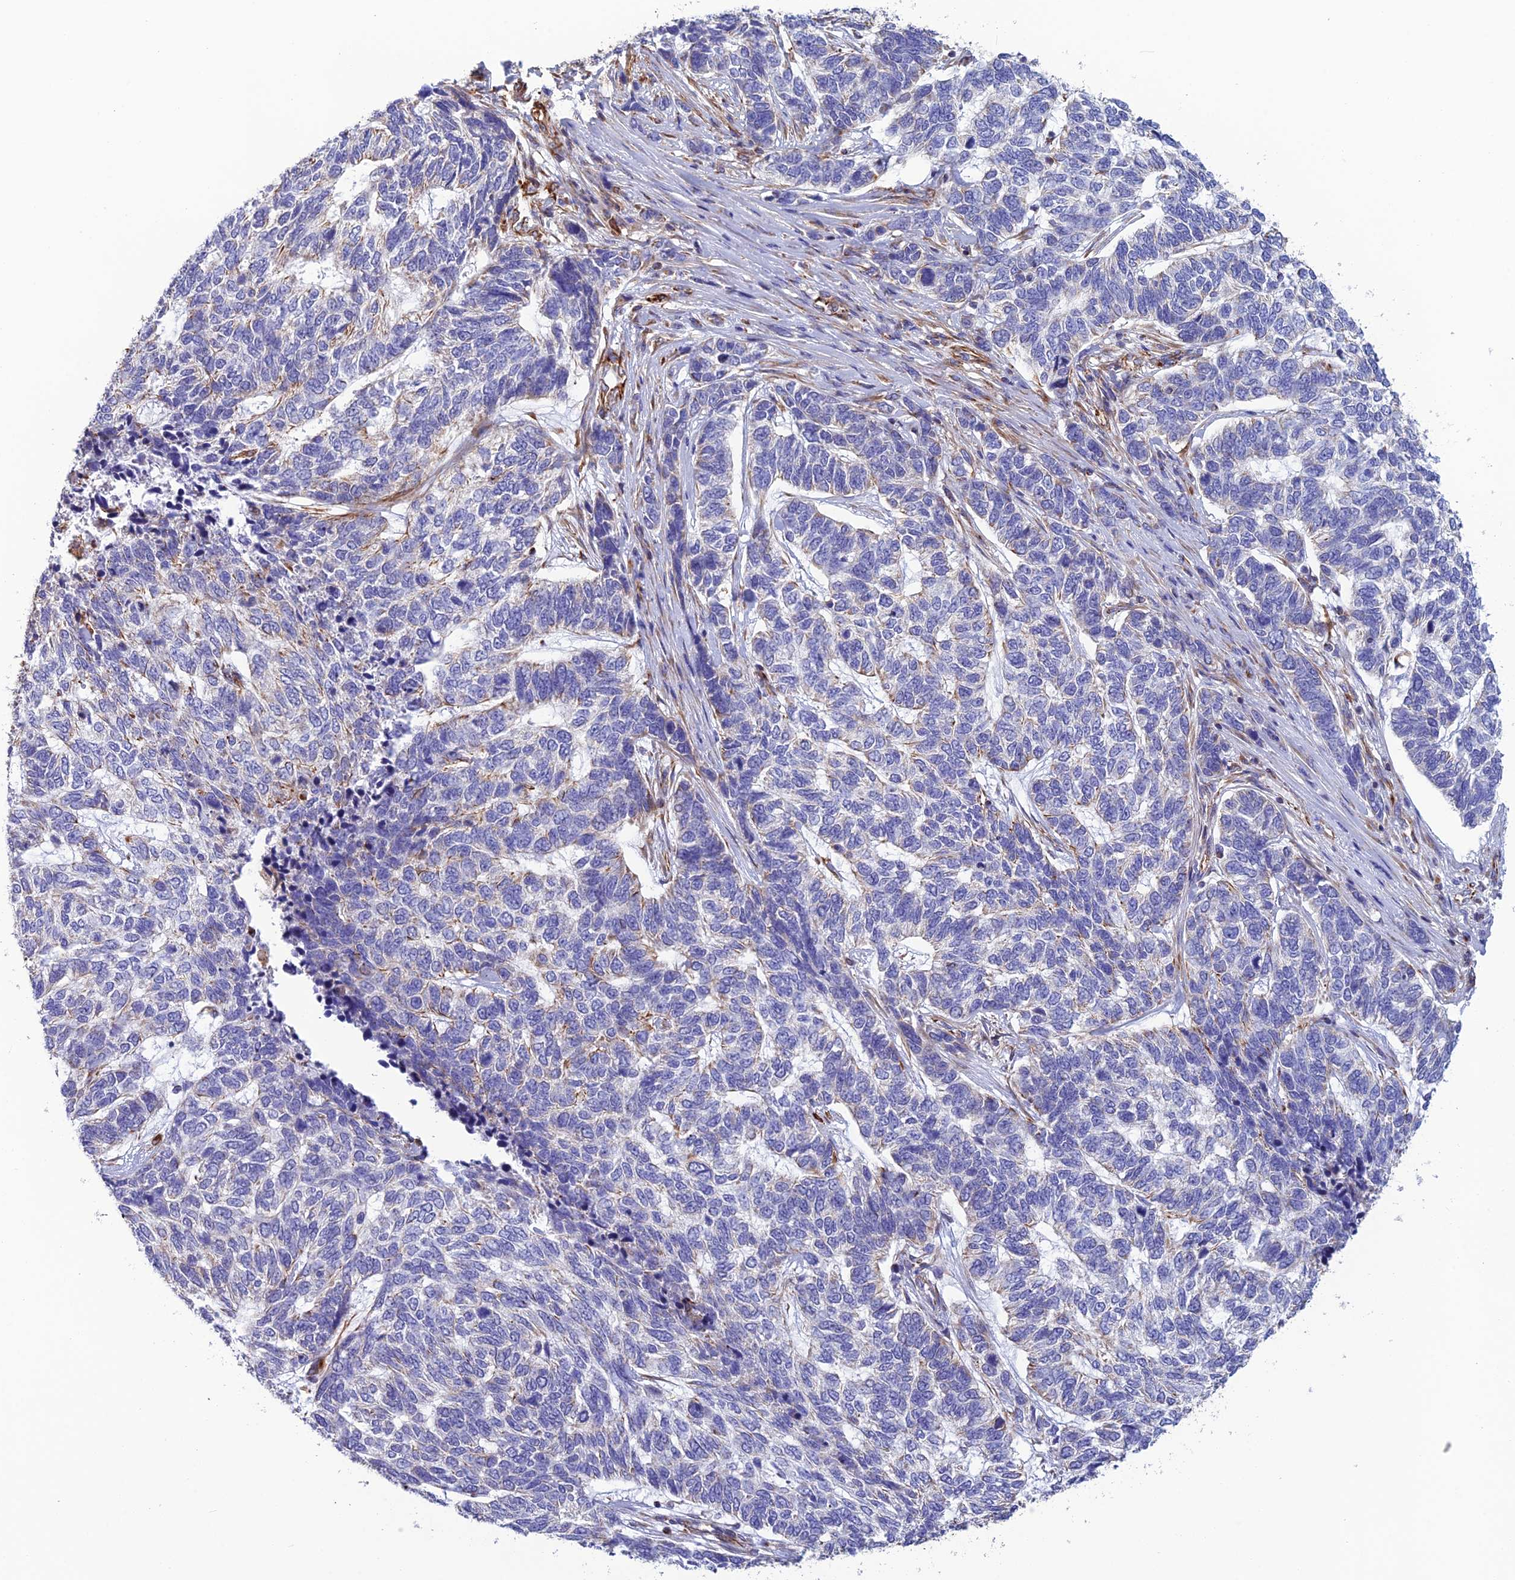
{"staining": {"intensity": "negative", "quantity": "none", "location": "none"}, "tissue": "skin cancer", "cell_type": "Tumor cells", "image_type": "cancer", "snomed": [{"axis": "morphology", "description": "Basal cell carcinoma"}, {"axis": "topography", "description": "Skin"}], "caption": "Photomicrograph shows no significant protein positivity in tumor cells of basal cell carcinoma (skin).", "gene": "FBXL20", "patient": {"sex": "female", "age": 65}}